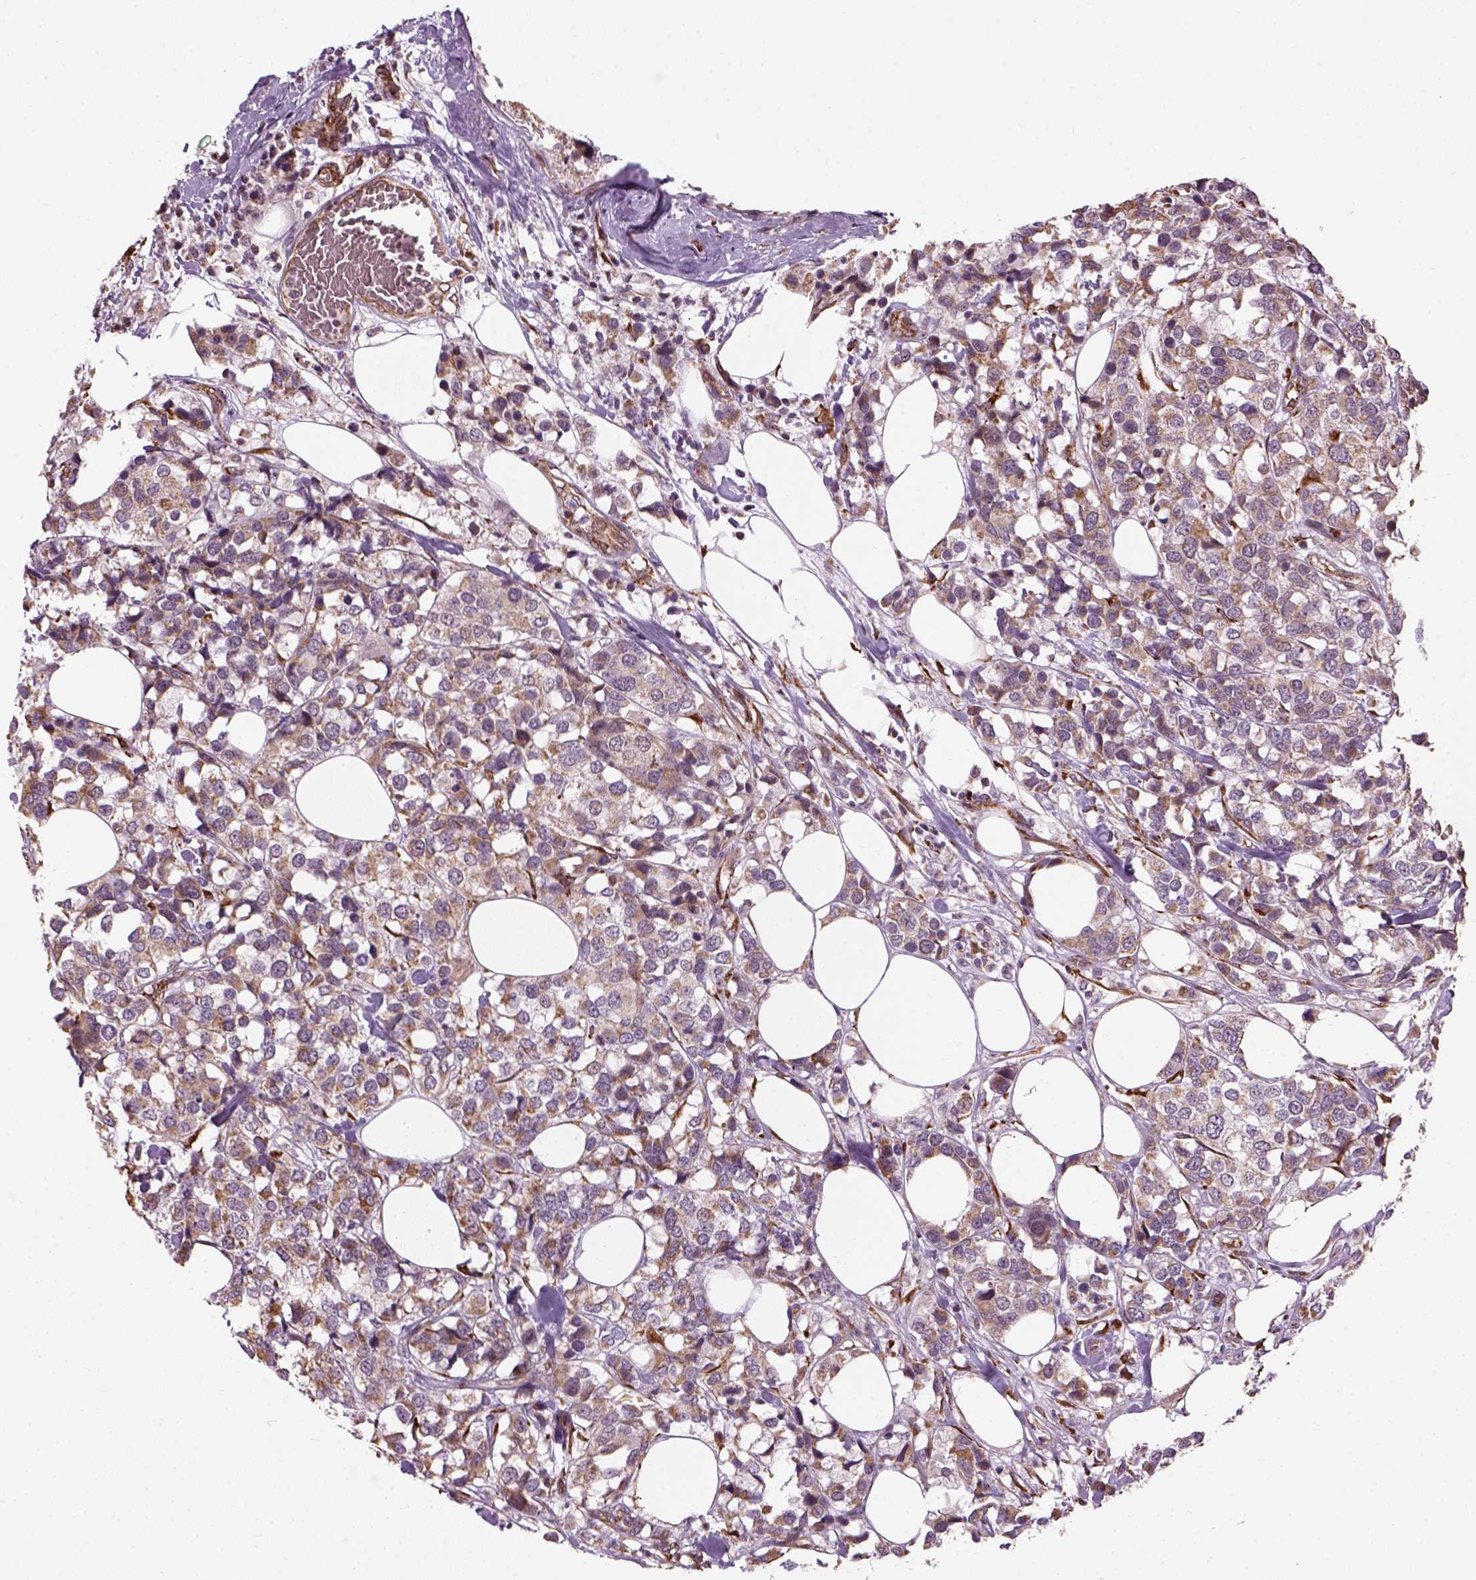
{"staining": {"intensity": "moderate", "quantity": ">75%", "location": "cytoplasmic/membranous"}, "tissue": "breast cancer", "cell_type": "Tumor cells", "image_type": "cancer", "snomed": [{"axis": "morphology", "description": "Lobular carcinoma"}, {"axis": "topography", "description": "Breast"}], "caption": "IHC (DAB) staining of human breast lobular carcinoma demonstrates moderate cytoplasmic/membranous protein expression in about >75% of tumor cells.", "gene": "XK", "patient": {"sex": "female", "age": 59}}